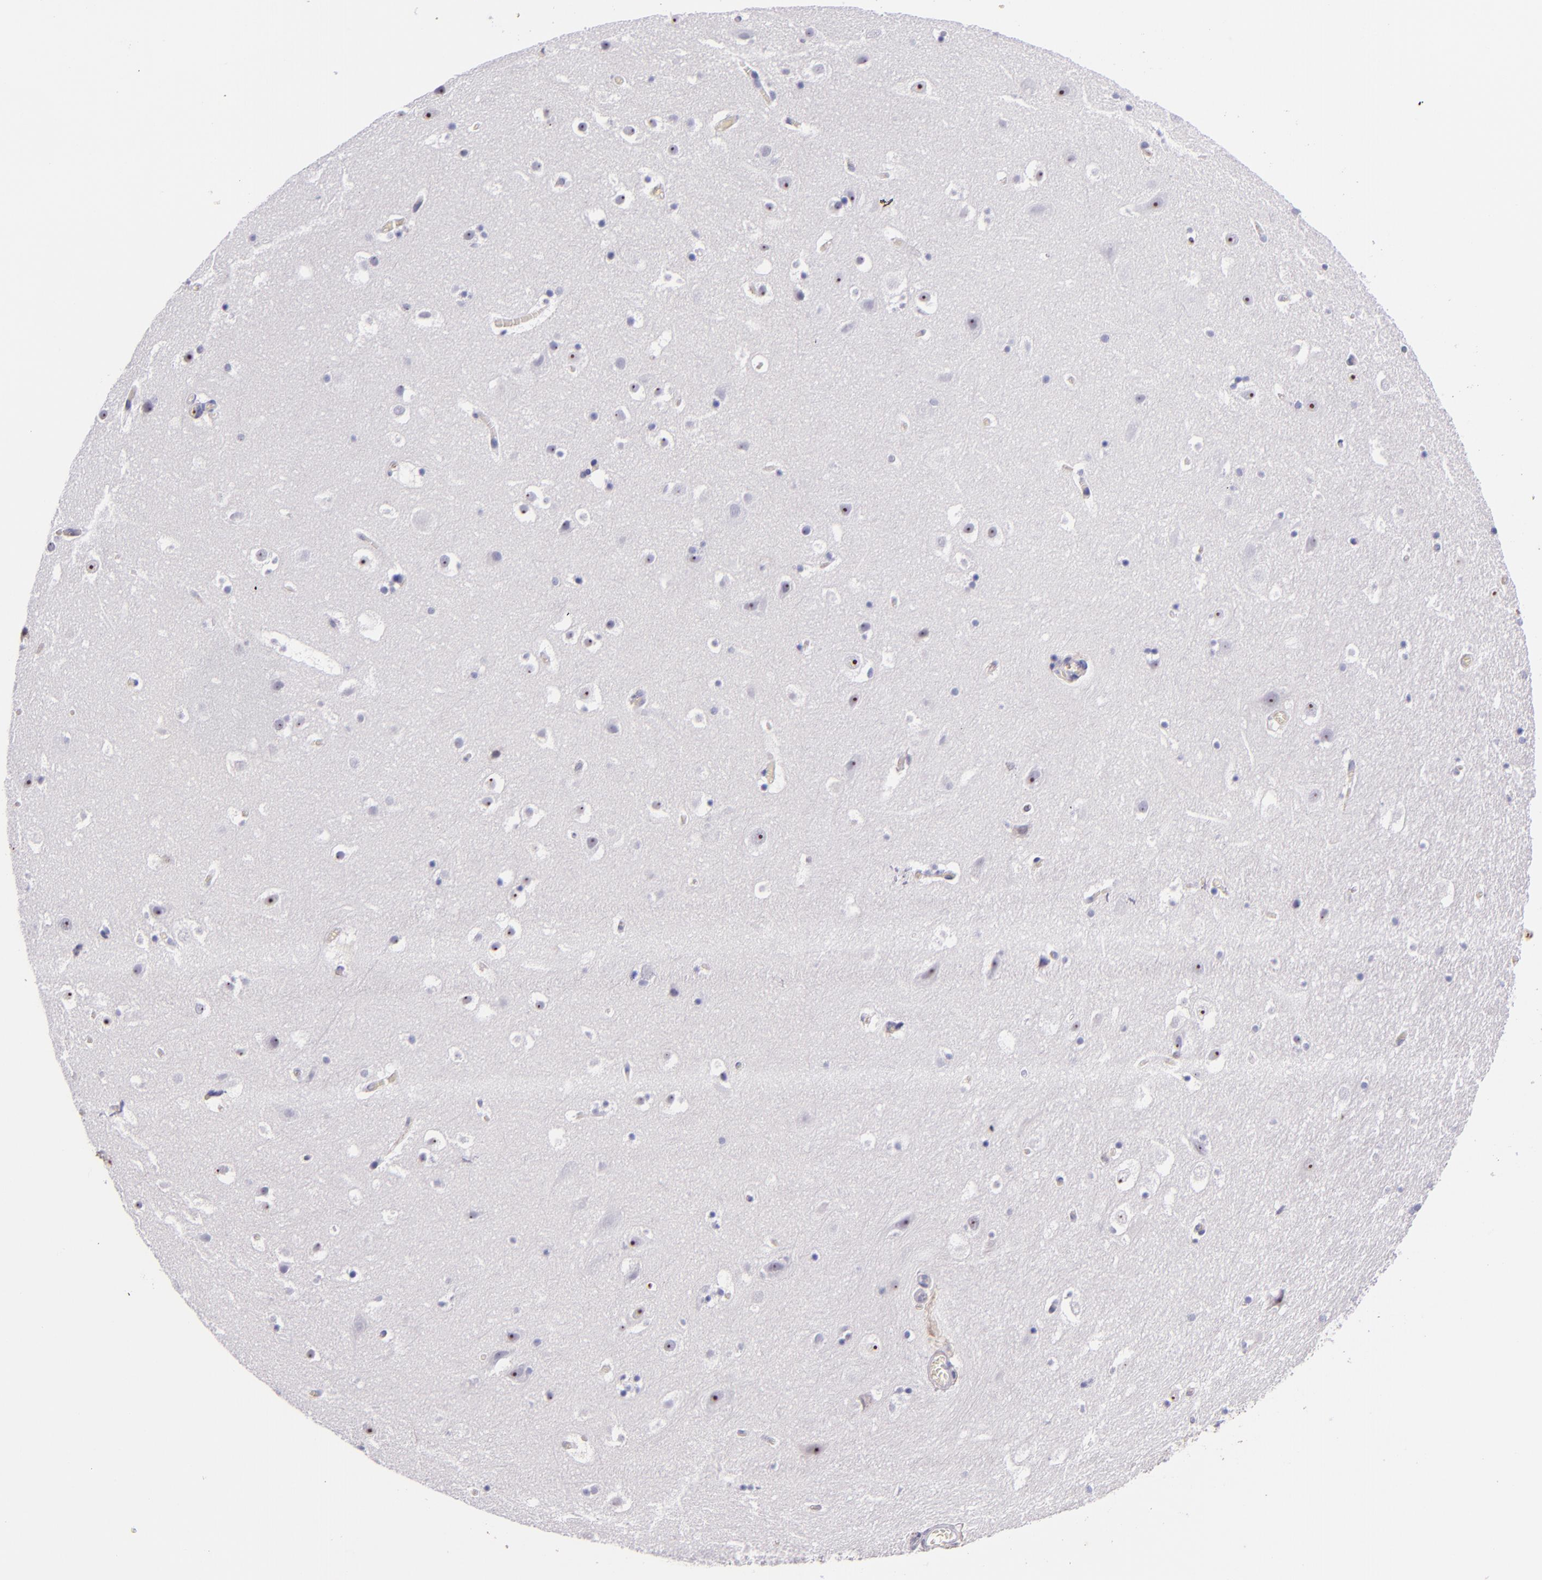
{"staining": {"intensity": "negative", "quantity": "none", "location": "none"}, "tissue": "hippocampus", "cell_type": "Glial cells", "image_type": "normal", "snomed": [{"axis": "morphology", "description": "Normal tissue, NOS"}, {"axis": "topography", "description": "Hippocampus"}], "caption": "IHC of normal human hippocampus displays no expression in glial cells. The staining was performed using DAB to visualize the protein expression in brown, while the nuclei were stained in blue with hematoxylin (Magnification: 20x).", "gene": "KNG1", "patient": {"sex": "male", "age": 45}}